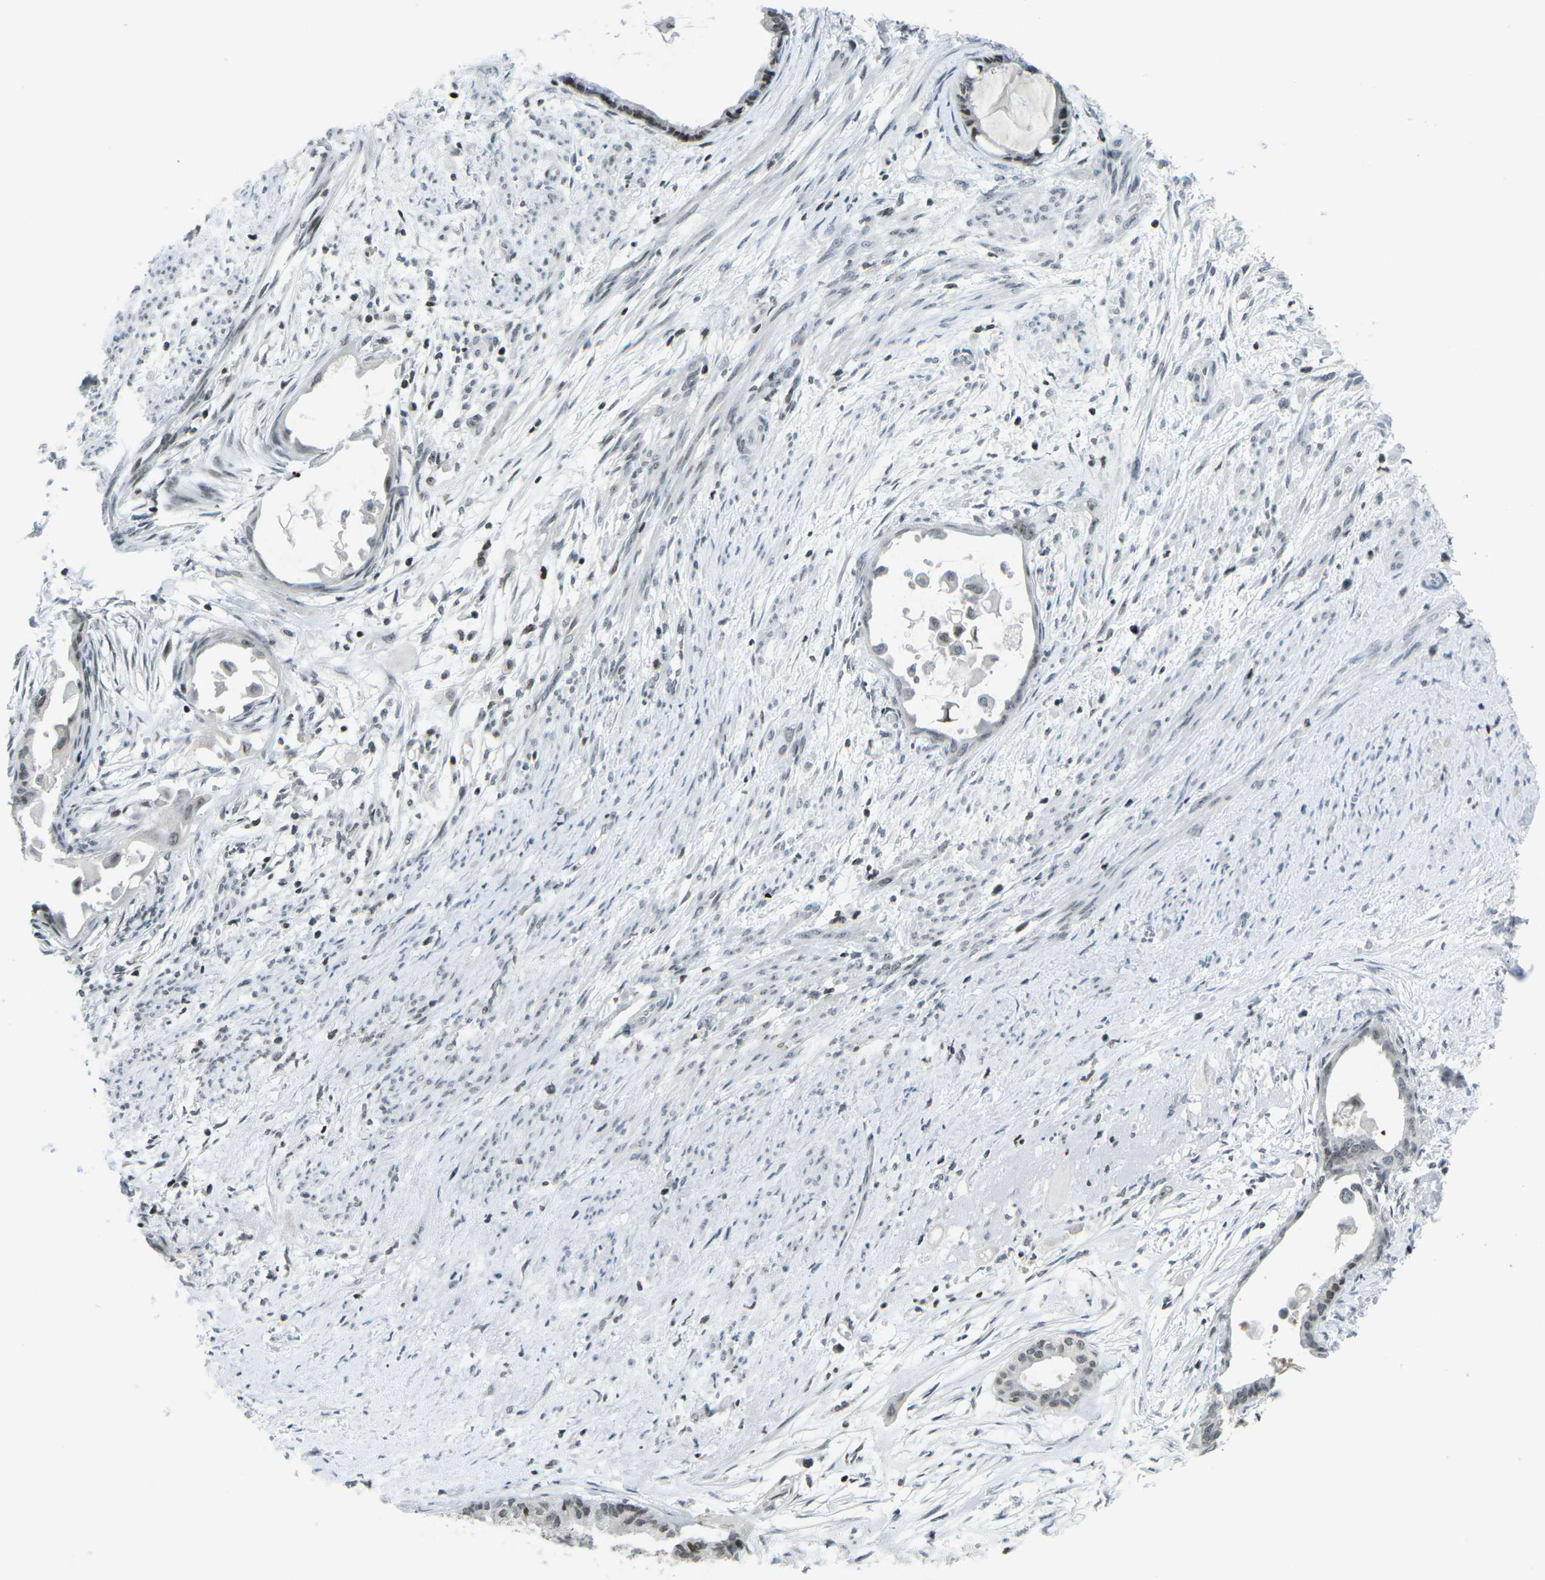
{"staining": {"intensity": "moderate", "quantity": "25%-75%", "location": "nuclear"}, "tissue": "cervical cancer", "cell_type": "Tumor cells", "image_type": "cancer", "snomed": [{"axis": "morphology", "description": "Normal tissue, NOS"}, {"axis": "morphology", "description": "Adenocarcinoma, NOS"}, {"axis": "topography", "description": "Cervix"}, {"axis": "topography", "description": "Endometrium"}], "caption": "Protein staining displays moderate nuclear expression in approximately 25%-75% of tumor cells in cervical cancer. The staining was performed using DAB (3,3'-diaminobenzidine) to visualize the protein expression in brown, while the nuclei were stained in blue with hematoxylin (Magnification: 20x).", "gene": "EME1", "patient": {"sex": "female", "age": 86}}